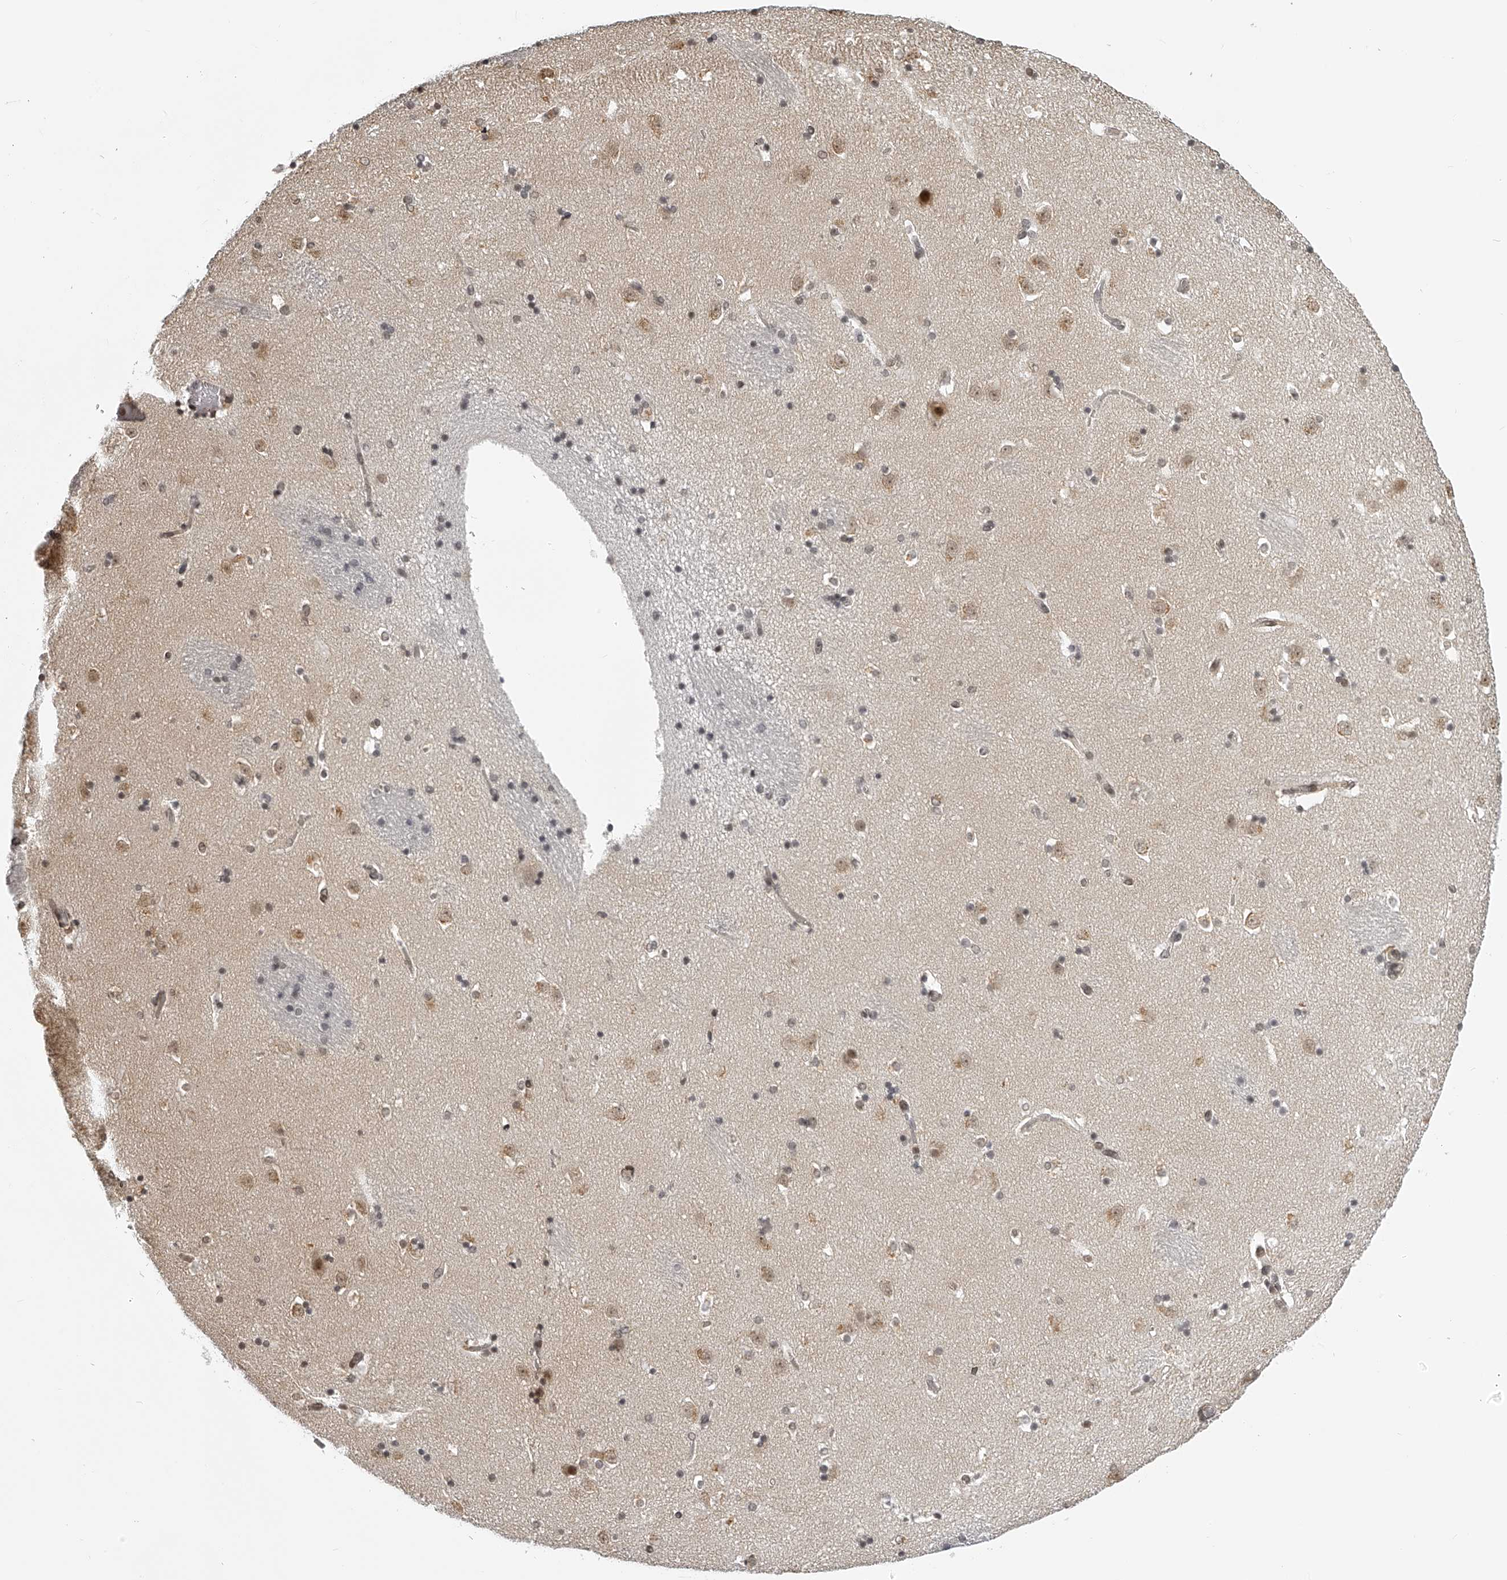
{"staining": {"intensity": "weak", "quantity": "<25%", "location": "cytoplasmic/membranous"}, "tissue": "caudate", "cell_type": "Glial cells", "image_type": "normal", "snomed": [{"axis": "morphology", "description": "Normal tissue, NOS"}, {"axis": "topography", "description": "Lateral ventricle wall"}], "caption": "Unremarkable caudate was stained to show a protein in brown. There is no significant expression in glial cells. The staining was performed using DAB to visualize the protein expression in brown, while the nuclei were stained in blue with hematoxylin (Magnification: 20x).", "gene": "ODF2L", "patient": {"sex": "male", "age": 45}}